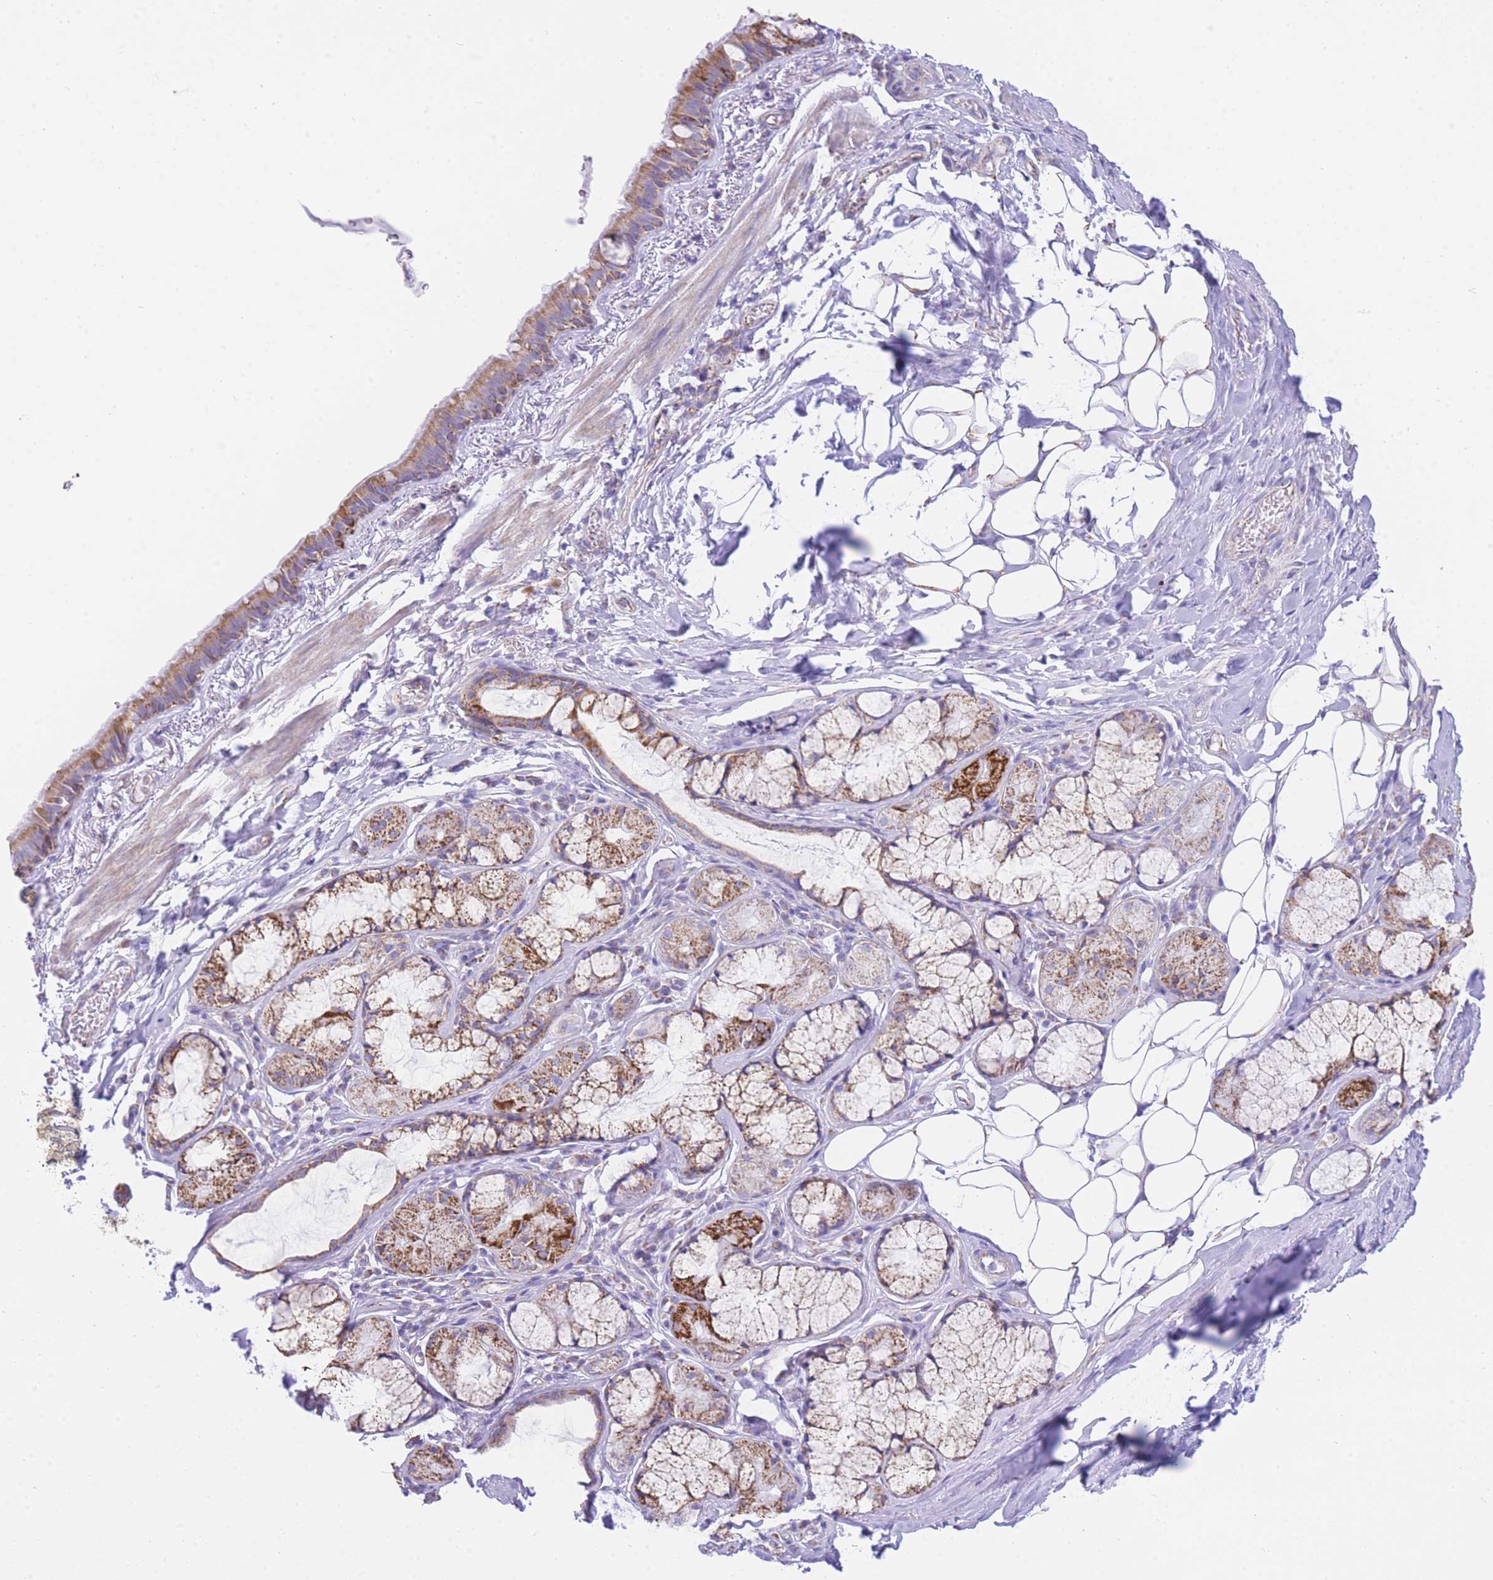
{"staining": {"intensity": "moderate", "quantity": ">75%", "location": "cytoplasmic/membranous"}, "tissue": "bronchus", "cell_type": "Respiratory epithelial cells", "image_type": "normal", "snomed": [{"axis": "morphology", "description": "Normal tissue, NOS"}, {"axis": "topography", "description": "Cartilage tissue"}], "caption": "Protein staining of normal bronchus shows moderate cytoplasmic/membranous staining in about >75% of respiratory epithelial cells. (DAB IHC with brightfield microscopy, high magnification).", "gene": "ACSM4", "patient": {"sex": "male", "age": 63}}